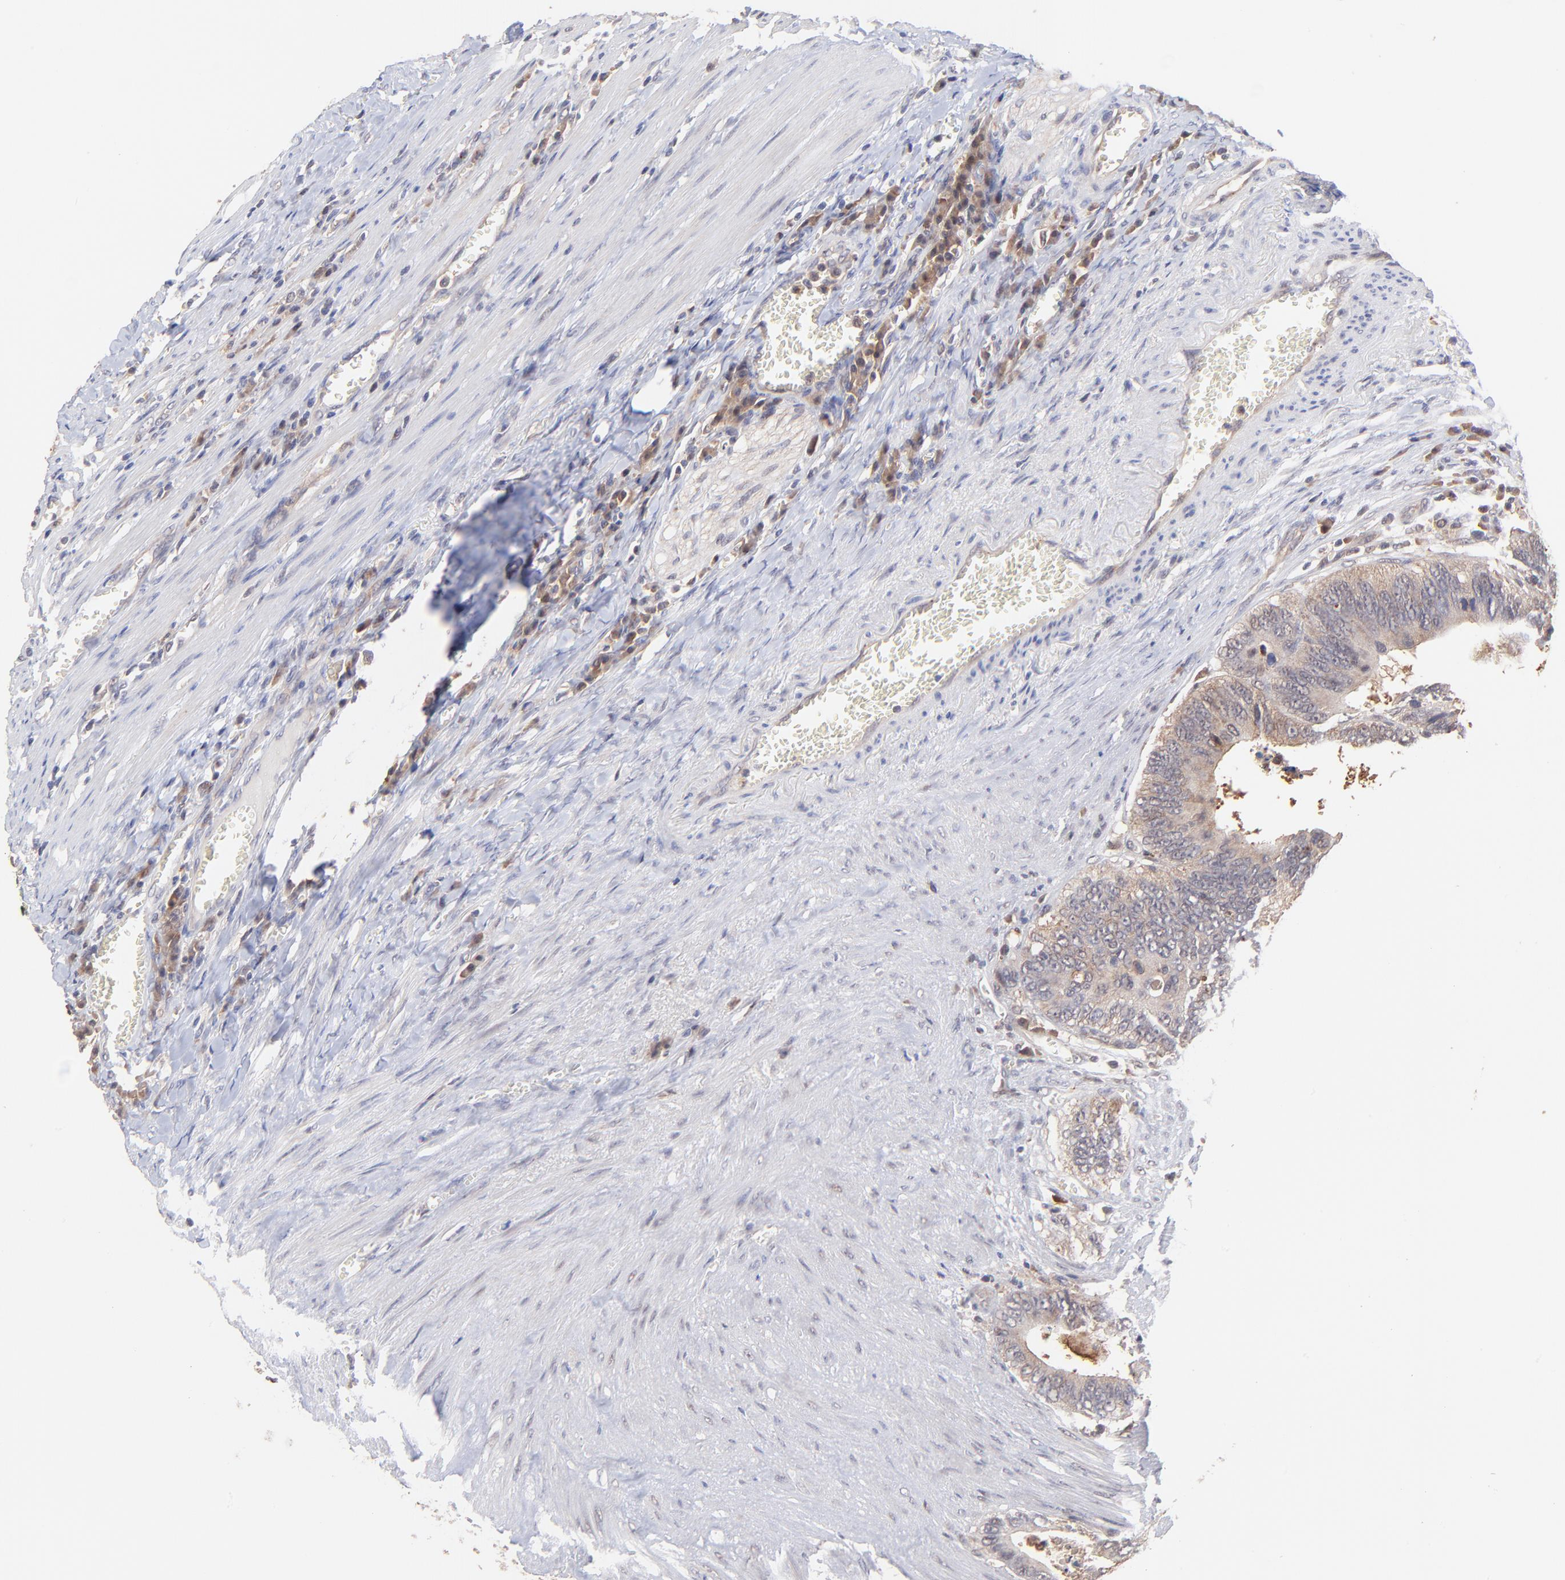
{"staining": {"intensity": "moderate", "quantity": ">75%", "location": "cytoplasmic/membranous"}, "tissue": "colorectal cancer", "cell_type": "Tumor cells", "image_type": "cancer", "snomed": [{"axis": "morphology", "description": "Adenocarcinoma, NOS"}, {"axis": "topography", "description": "Colon"}], "caption": "Brown immunohistochemical staining in colorectal cancer shows moderate cytoplasmic/membranous expression in approximately >75% of tumor cells.", "gene": "PSMA6", "patient": {"sex": "male", "age": 72}}